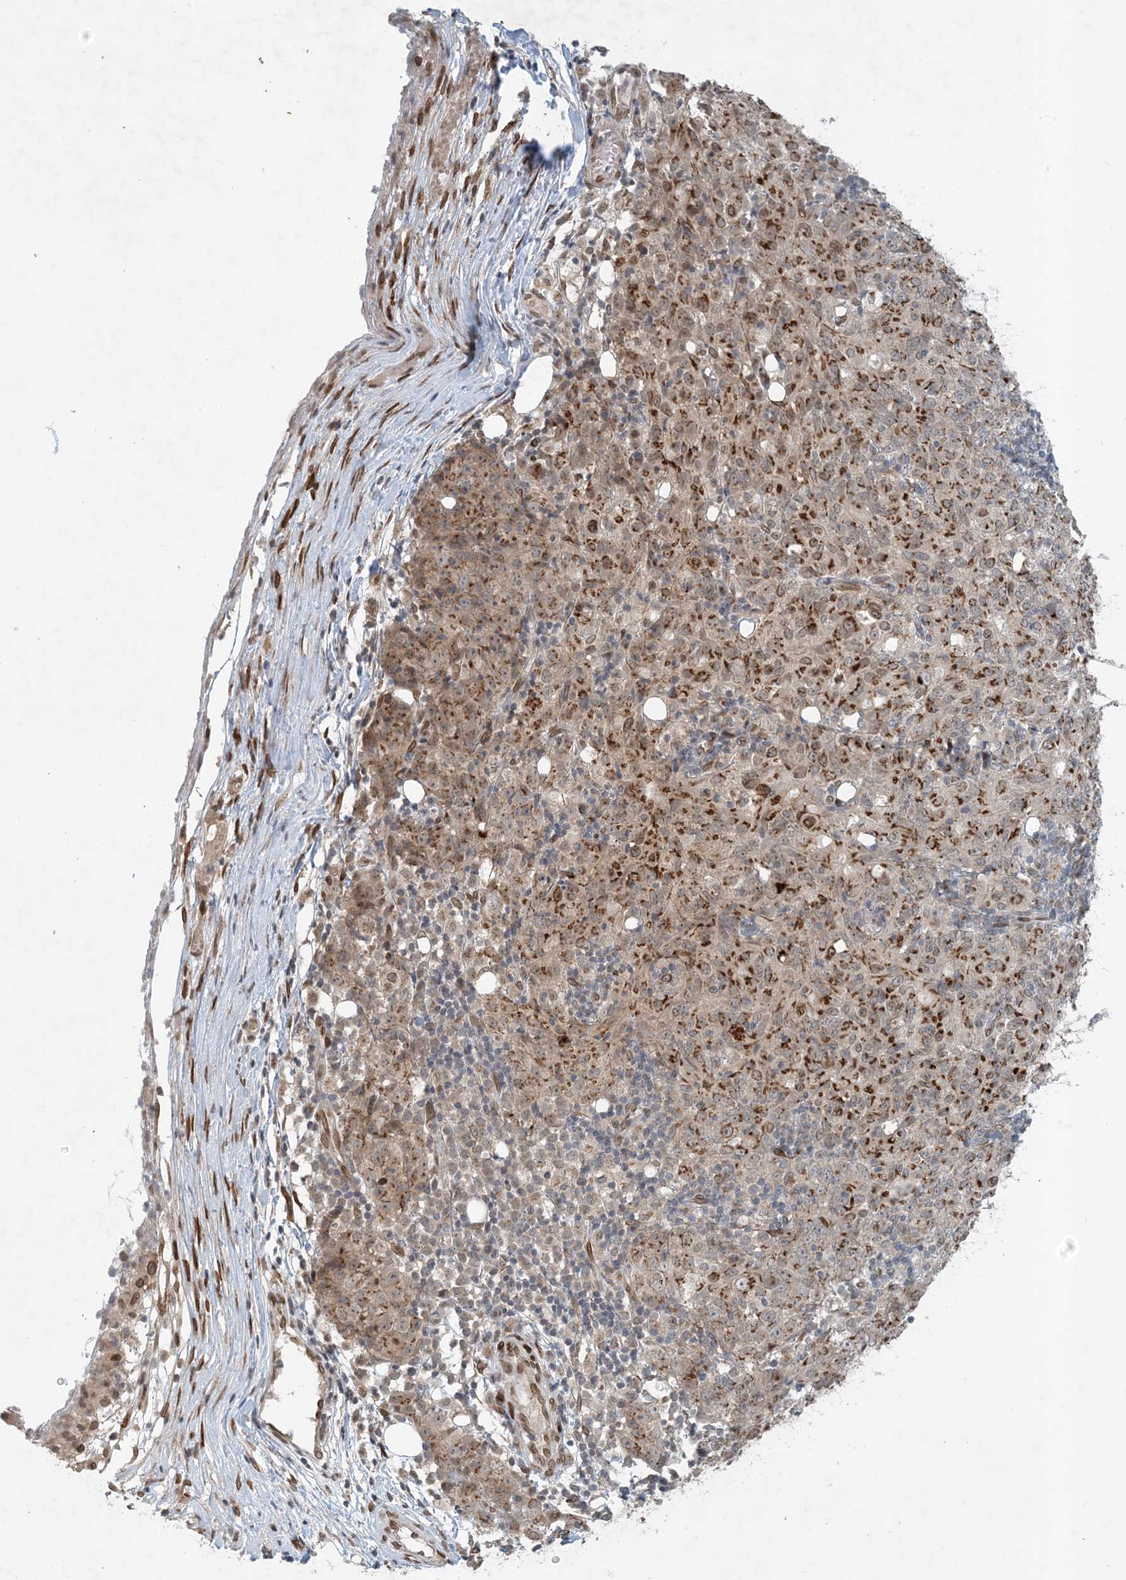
{"staining": {"intensity": "strong", "quantity": "25%-75%", "location": "cytoplasmic/membranous"}, "tissue": "ovarian cancer", "cell_type": "Tumor cells", "image_type": "cancer", "snomed": [{"axis": "morphology", "description": "Carcinoma, endometroid"}, {"axis": "topography", "description": "Ovary"}], "caption": "Immunohistochemical staining of endometroid carcinoma (ovarian) demonstrates high levels of strong cytoplasmic/membranous positivity in about 25%-75% of tumor cells.", "gene": "SLC35A2", "patient": {"sex": "female", "age": 42}}